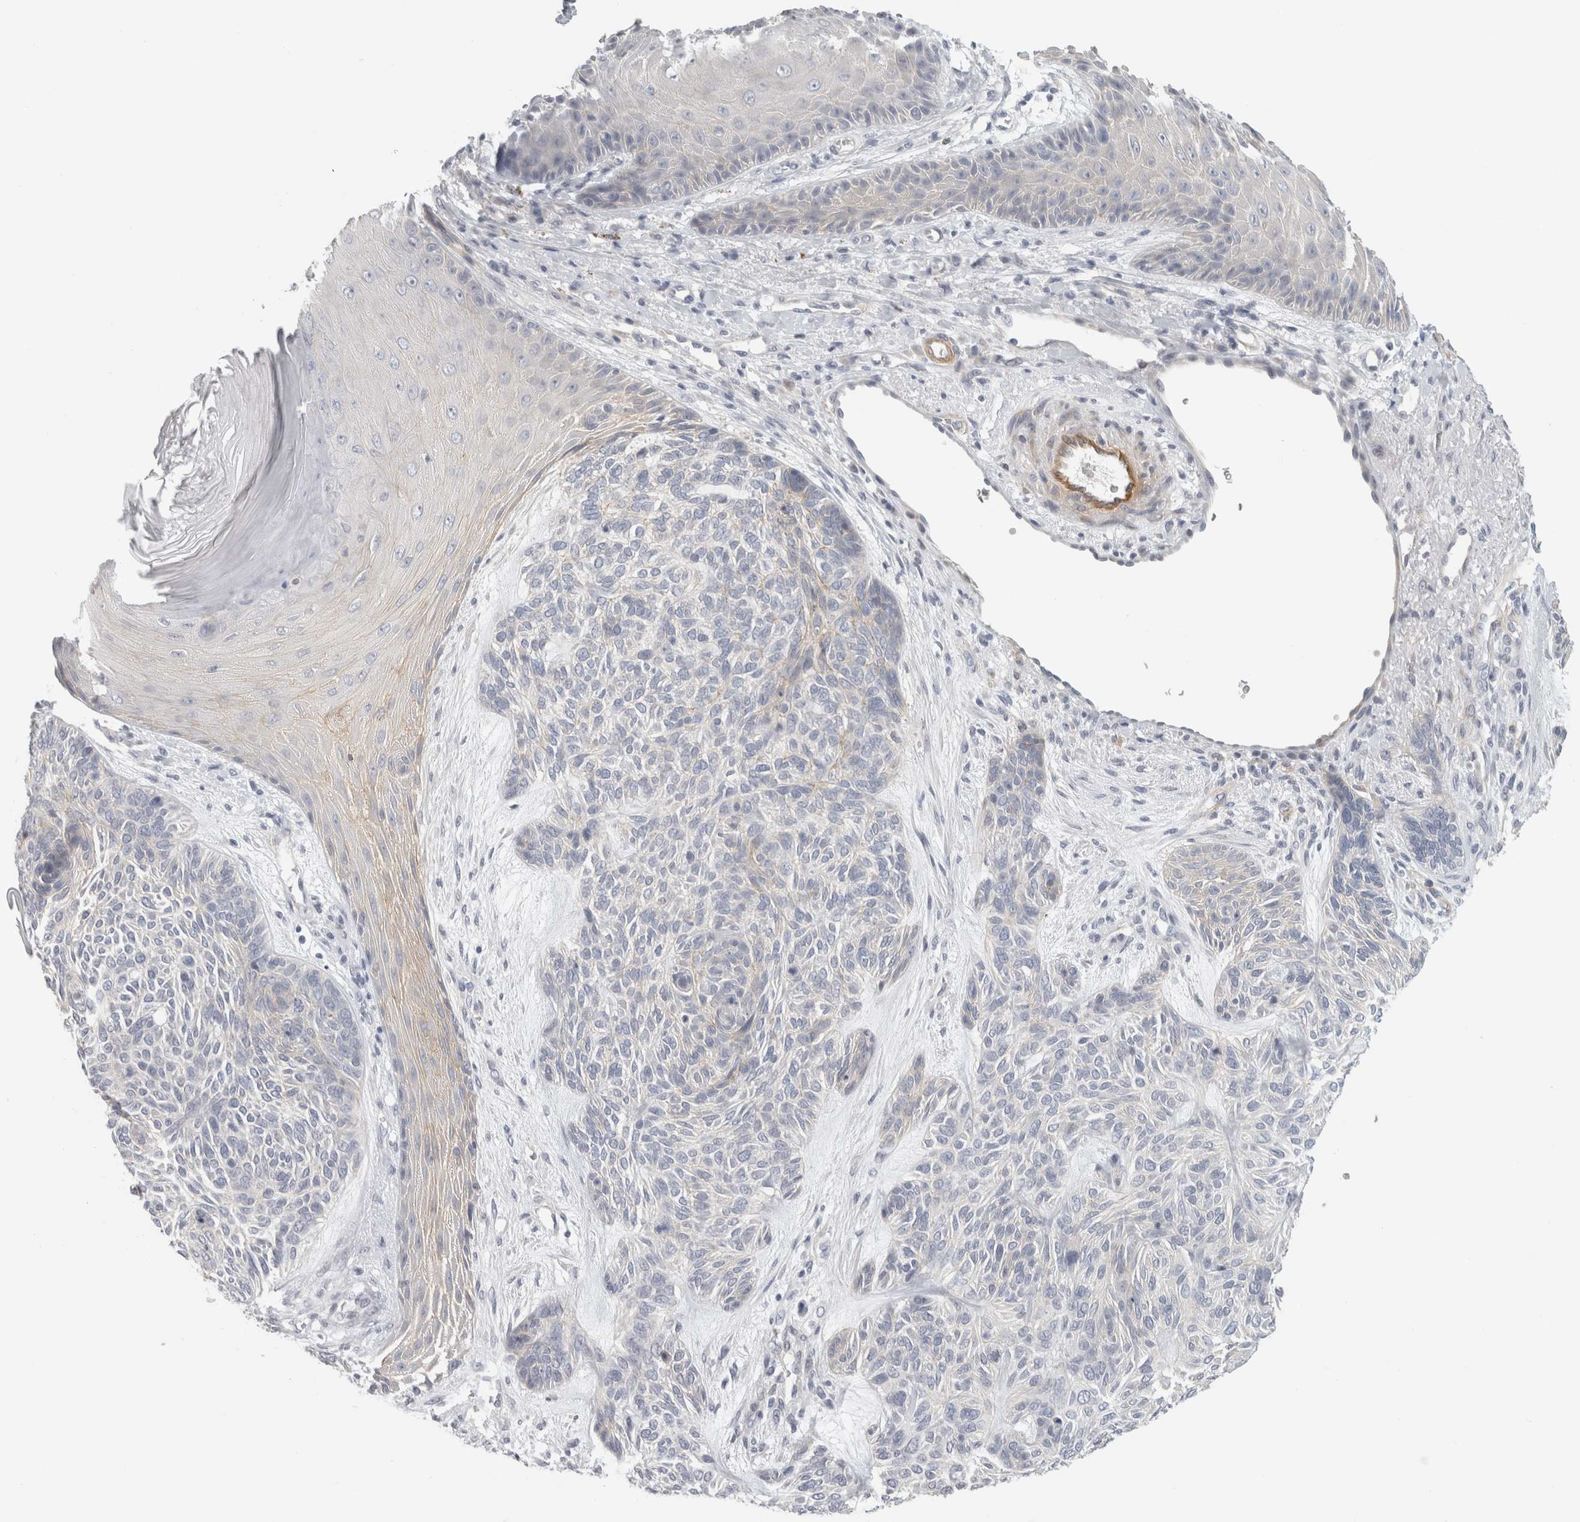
{"staining": {"intensity": "negative", "quantity": "none", "location": "none"}, "tissue": "skin cancer", "cell_type": "Tumor cells", "image_type": "cancer", "snomed": [{"axis": "morphology", "description": "Basal cell carcinoma"}, {"axis": "topography", "description": "Skin"}], "caption": "Immunohistochemical staining of human basal cell carcinoma (skin) shows no significant staining in tumor cells.", "gene": "FBLIM1", "patient": {"sex": "male", "age": 55}}